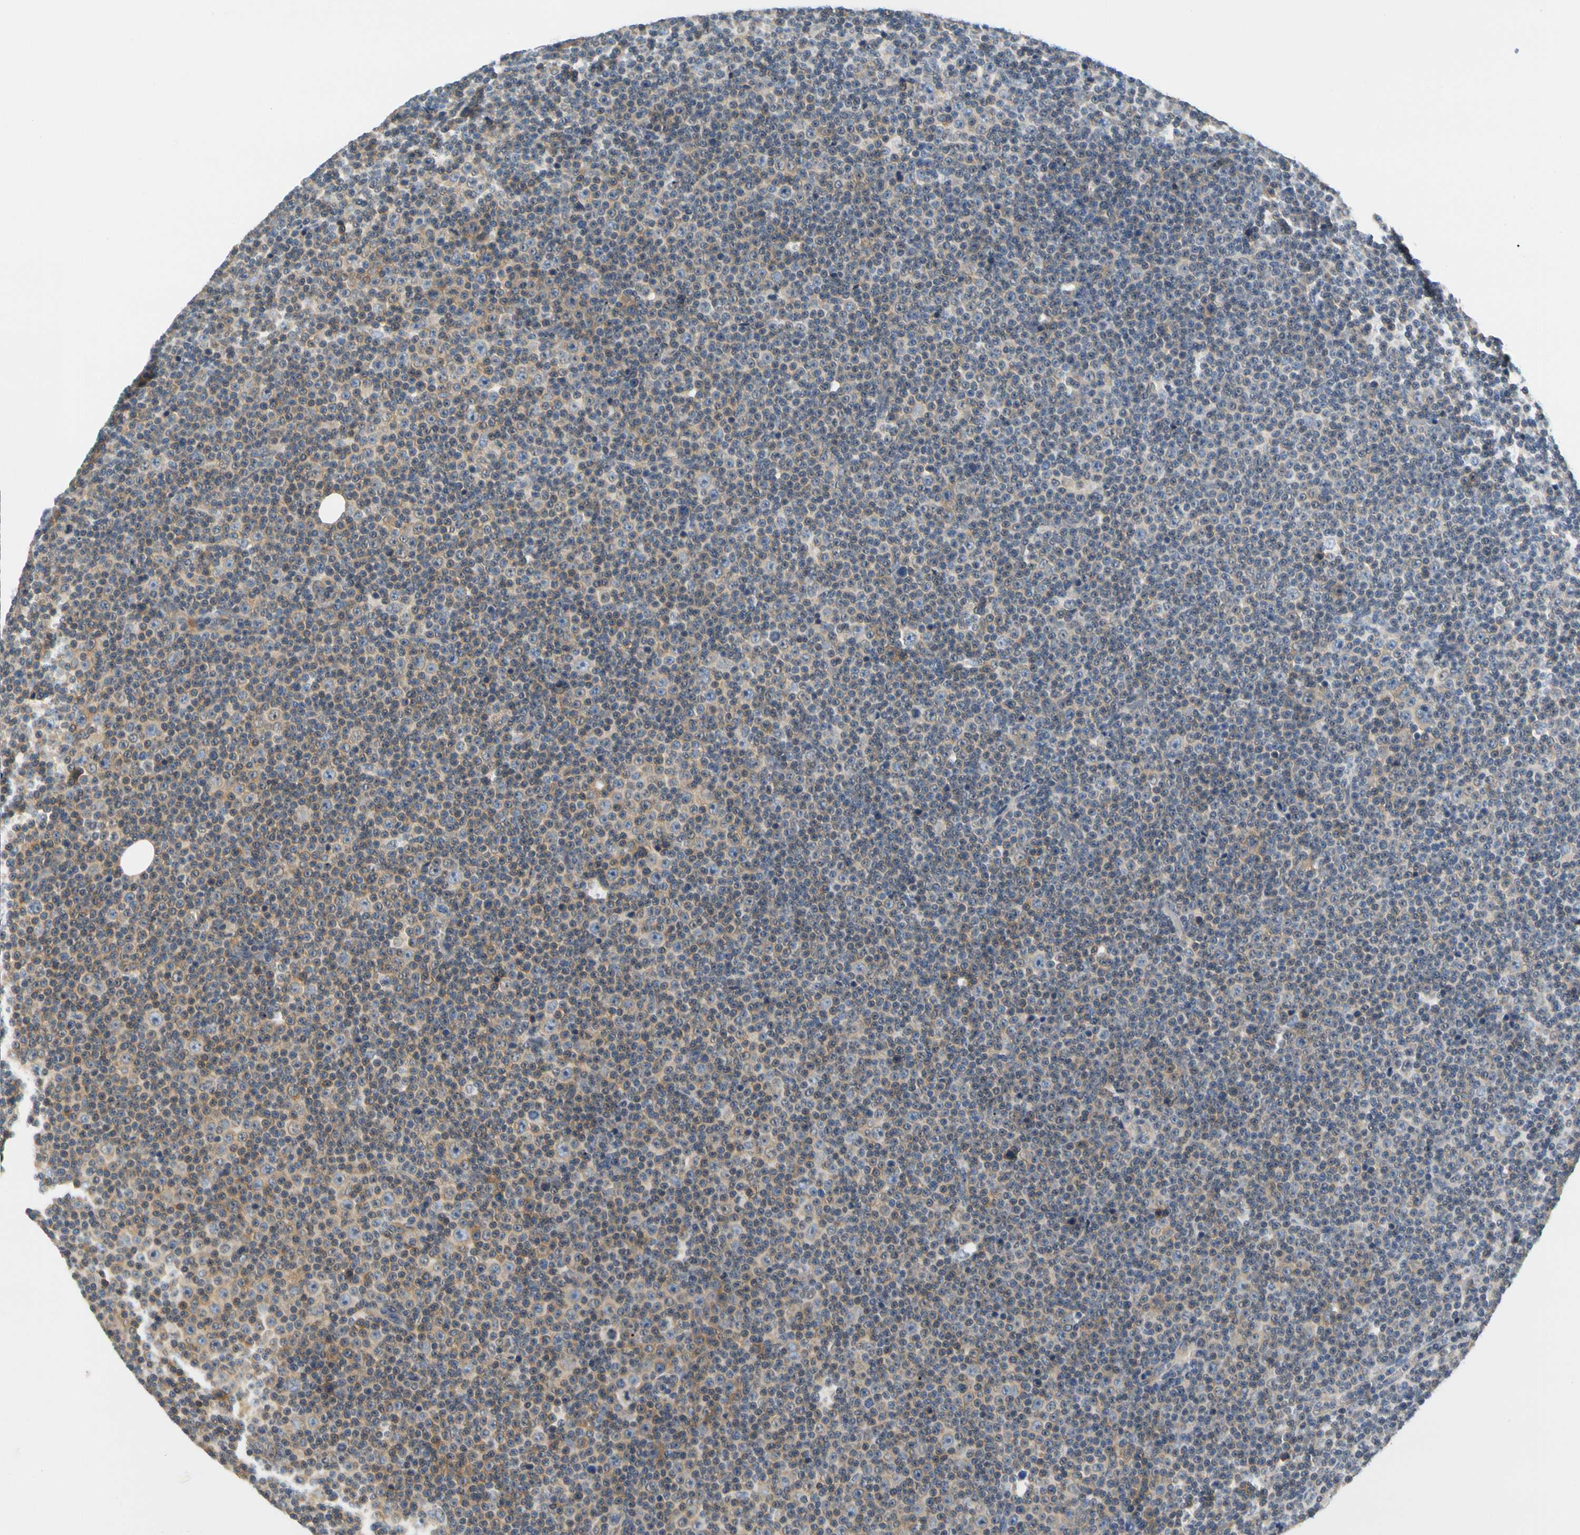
{"staining": {"intensity": "moderate", "quantity": "25%-75%", "location": "cytoplasmic/membranous"}, "tissue": "lymphoma", "cell_type": "Tumor cells", "image_type": "cancer", "snomed": [{"axis": "morphology", "description": "Malignant lymphoma, non-Hodgkin's type, Low grade"}, {"axis": "topography", "description": "Lymph node"}], "caption": "Approximately 25%-75% of tumor cells in human lymphoma display moderate cytoplasmic/membranous protein expression as visualized by brown immunohistochemical staining.", "gene": "LRRC47", "patient": {"sex": "female", "age": 67}}